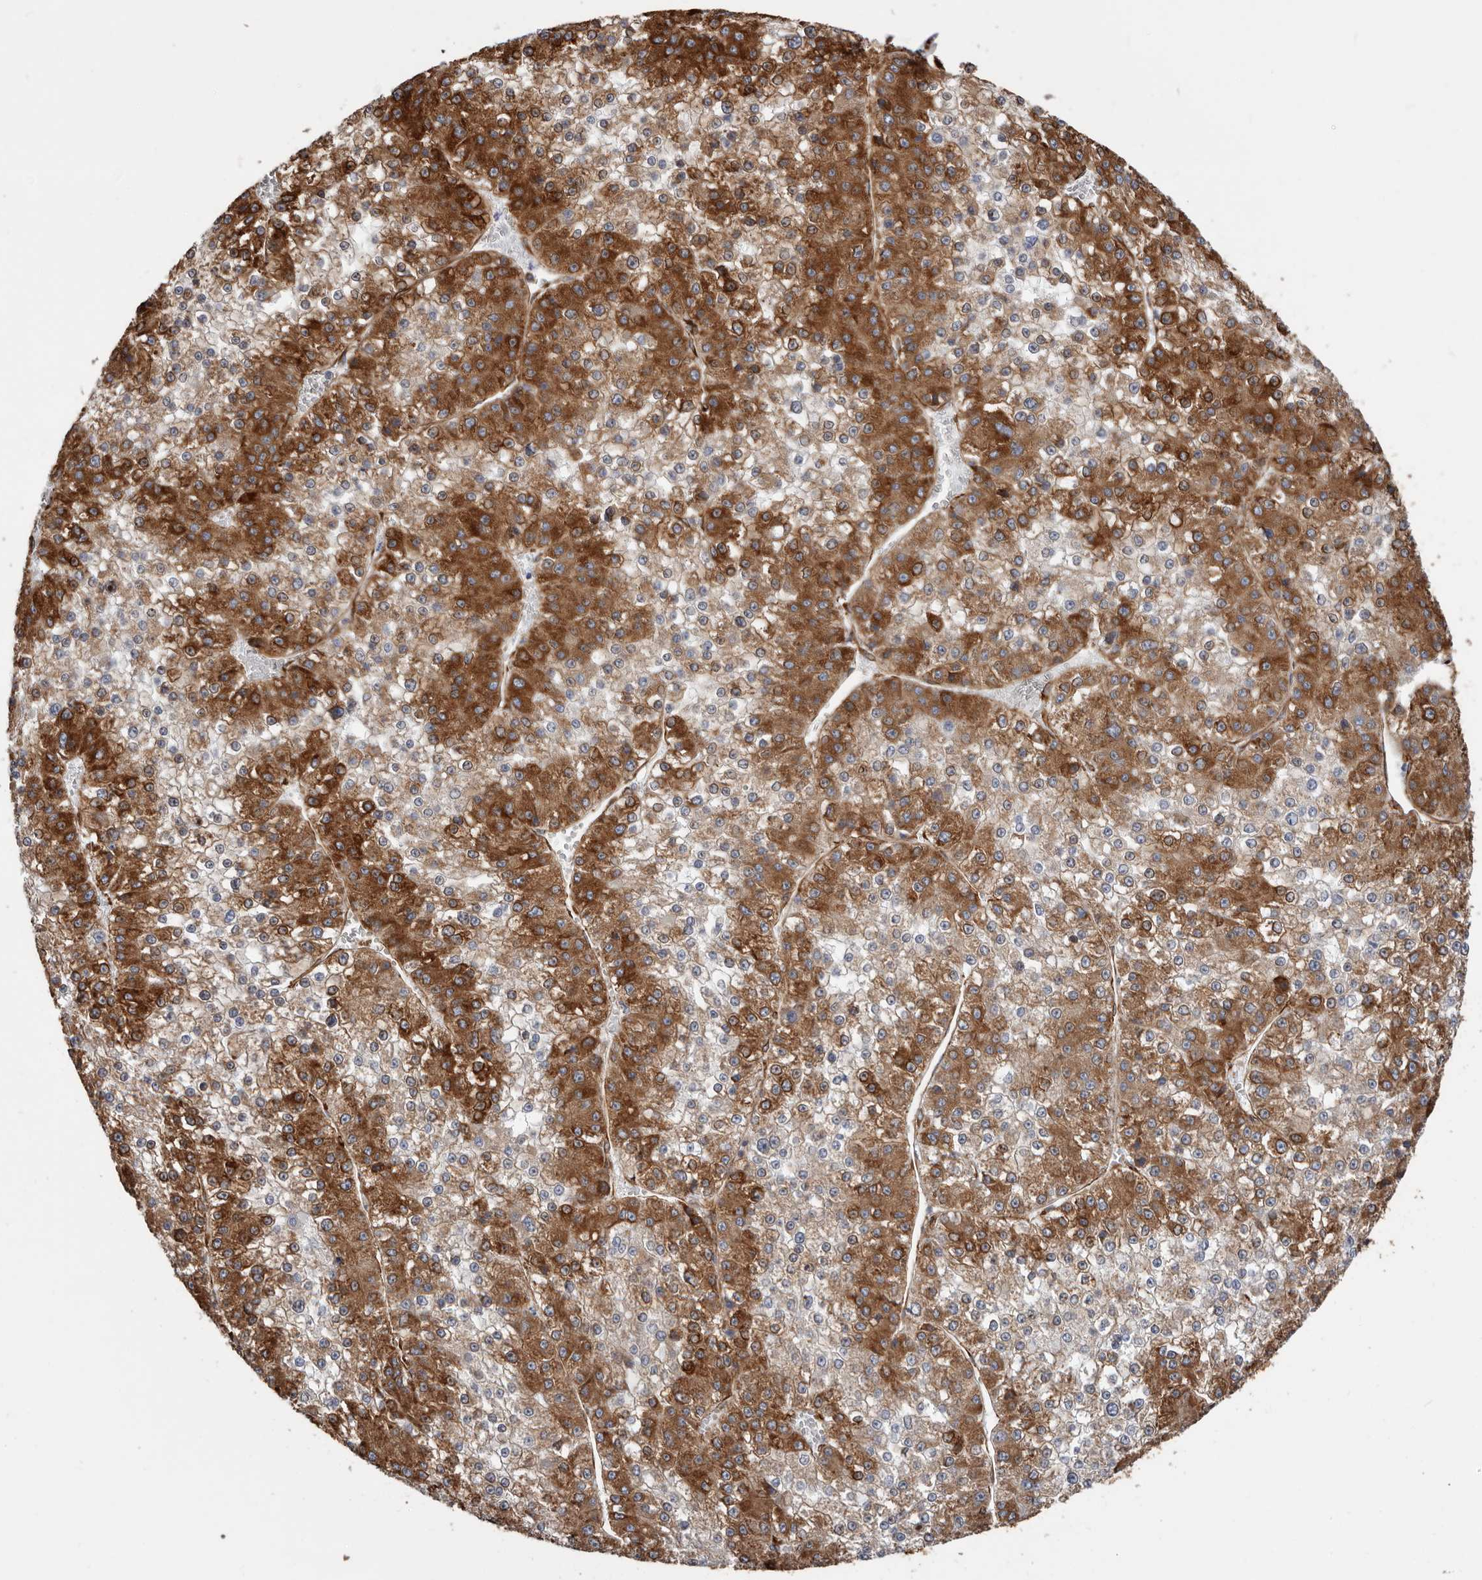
{"staining": {"intensity": "strong", "quantity": "25%-75%", "location": "cytoplasmic/membranous"}, "tissue": "liver cancer", "cell_type": "Tumor cells", "image_type": "cancer", "snomed": [{"axis": "morphology", "description": "Carcinoma, Hepatocellular, NOS"}, {"axis": "topography", "description": "Liver"}], "caption": "An immunohistochemistry (IHC) micrograph of tumor tissue is shown. Protein staining in brown labels strong cytoplasmic/membranous positivity in hepatocellular carcinoma (liver) within tumor cells.", "gene": "SEMA3E", "patient": {"sex": "female", "age": 73}}